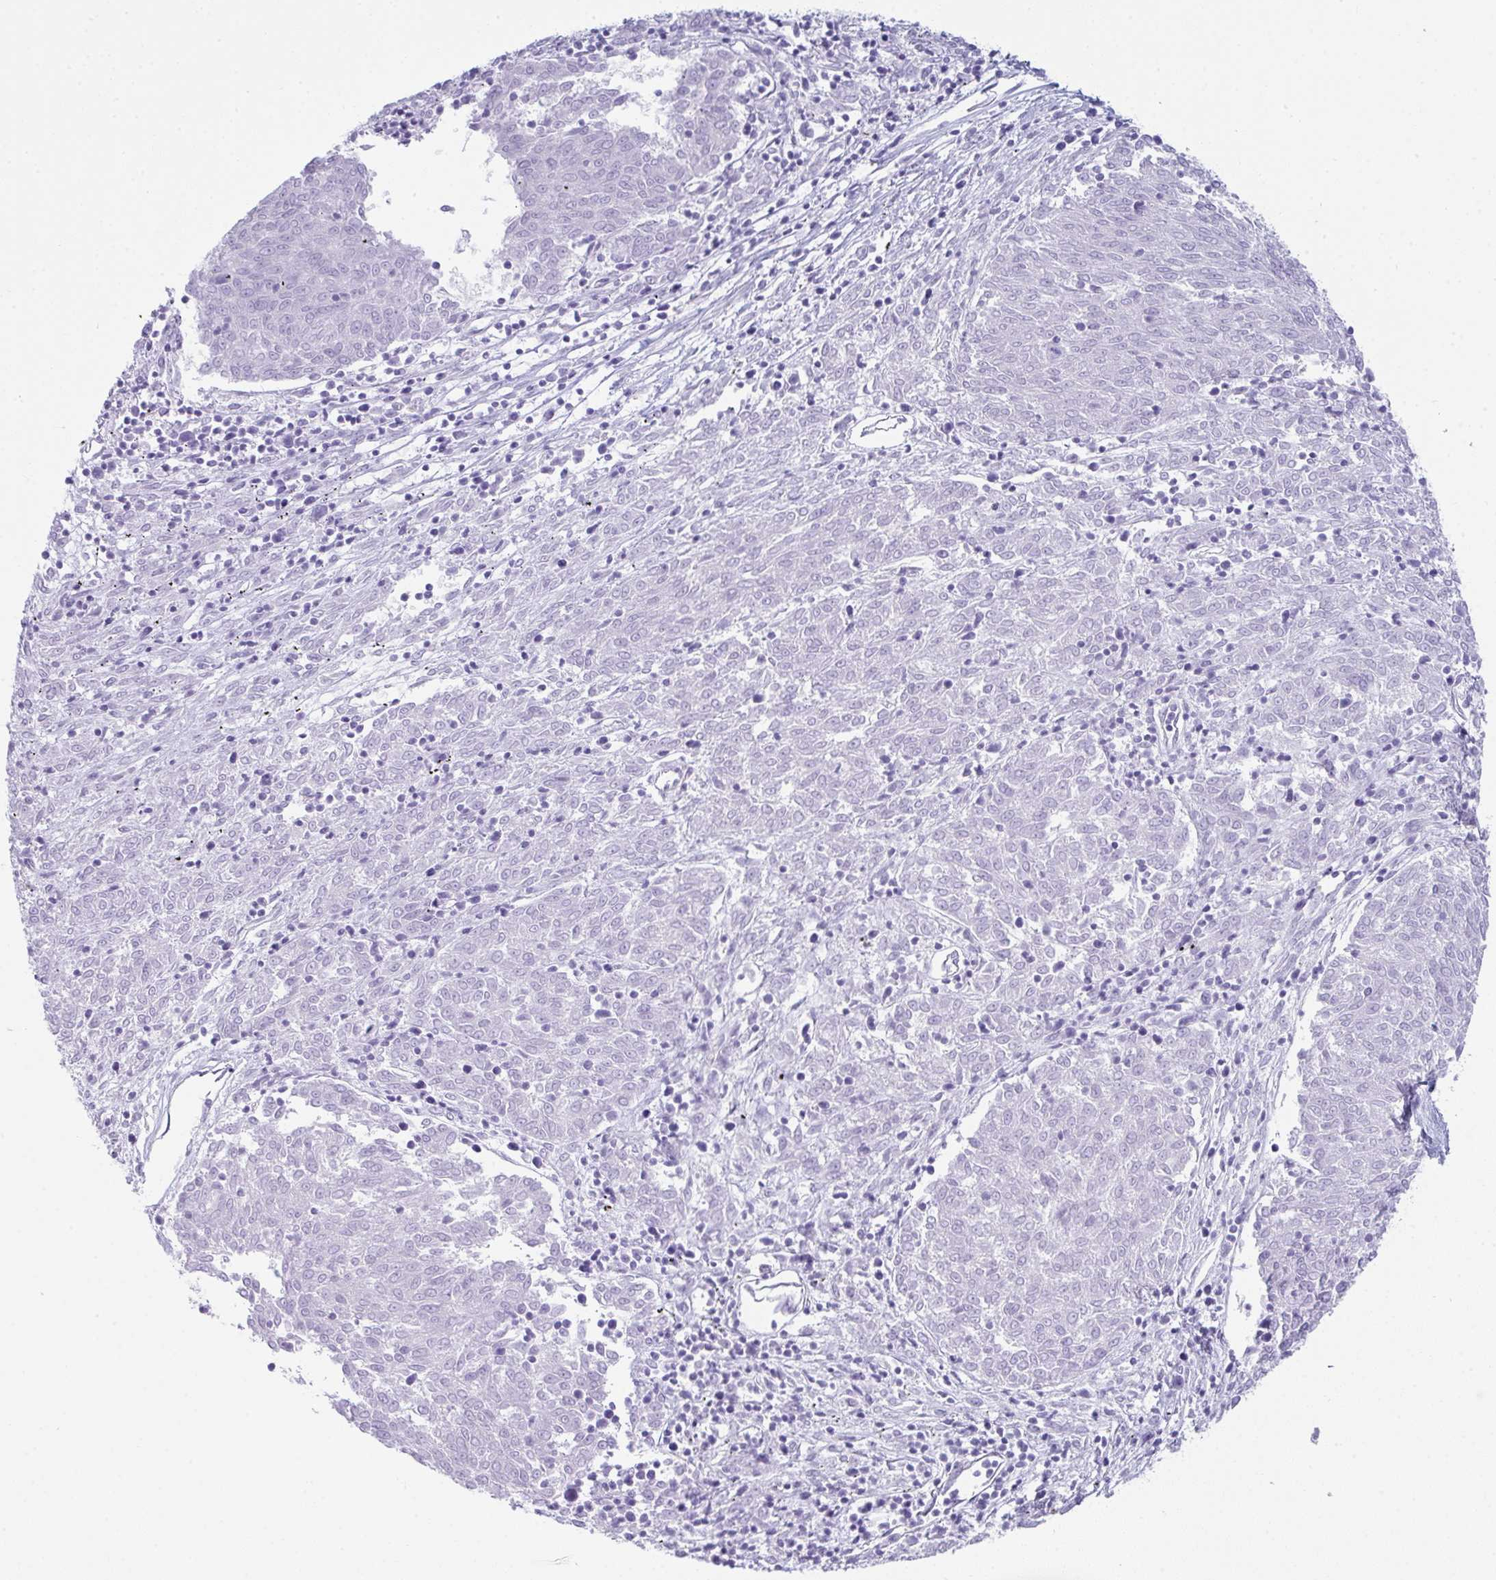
{"staining": {"intensity": "negative", "quantity": "none", "location": "none"}, "tissue": "melanoma", "cell_type": "Tumor cells", "image_type": "cancer", "snomed": [{"axis": "morphology", "description": "Malignant melanoma, NOS"}, {"axis": "topography", "description": "Skin"}], "caption": "IHC of malignant melanoma displays no positivity in tumor cells. (DAB (3,3'-diaminobenzidine) IHC with hematoxylin counter stain).", "gene": "RASL10A", "patient": {"sex": "female", "age": 72}}